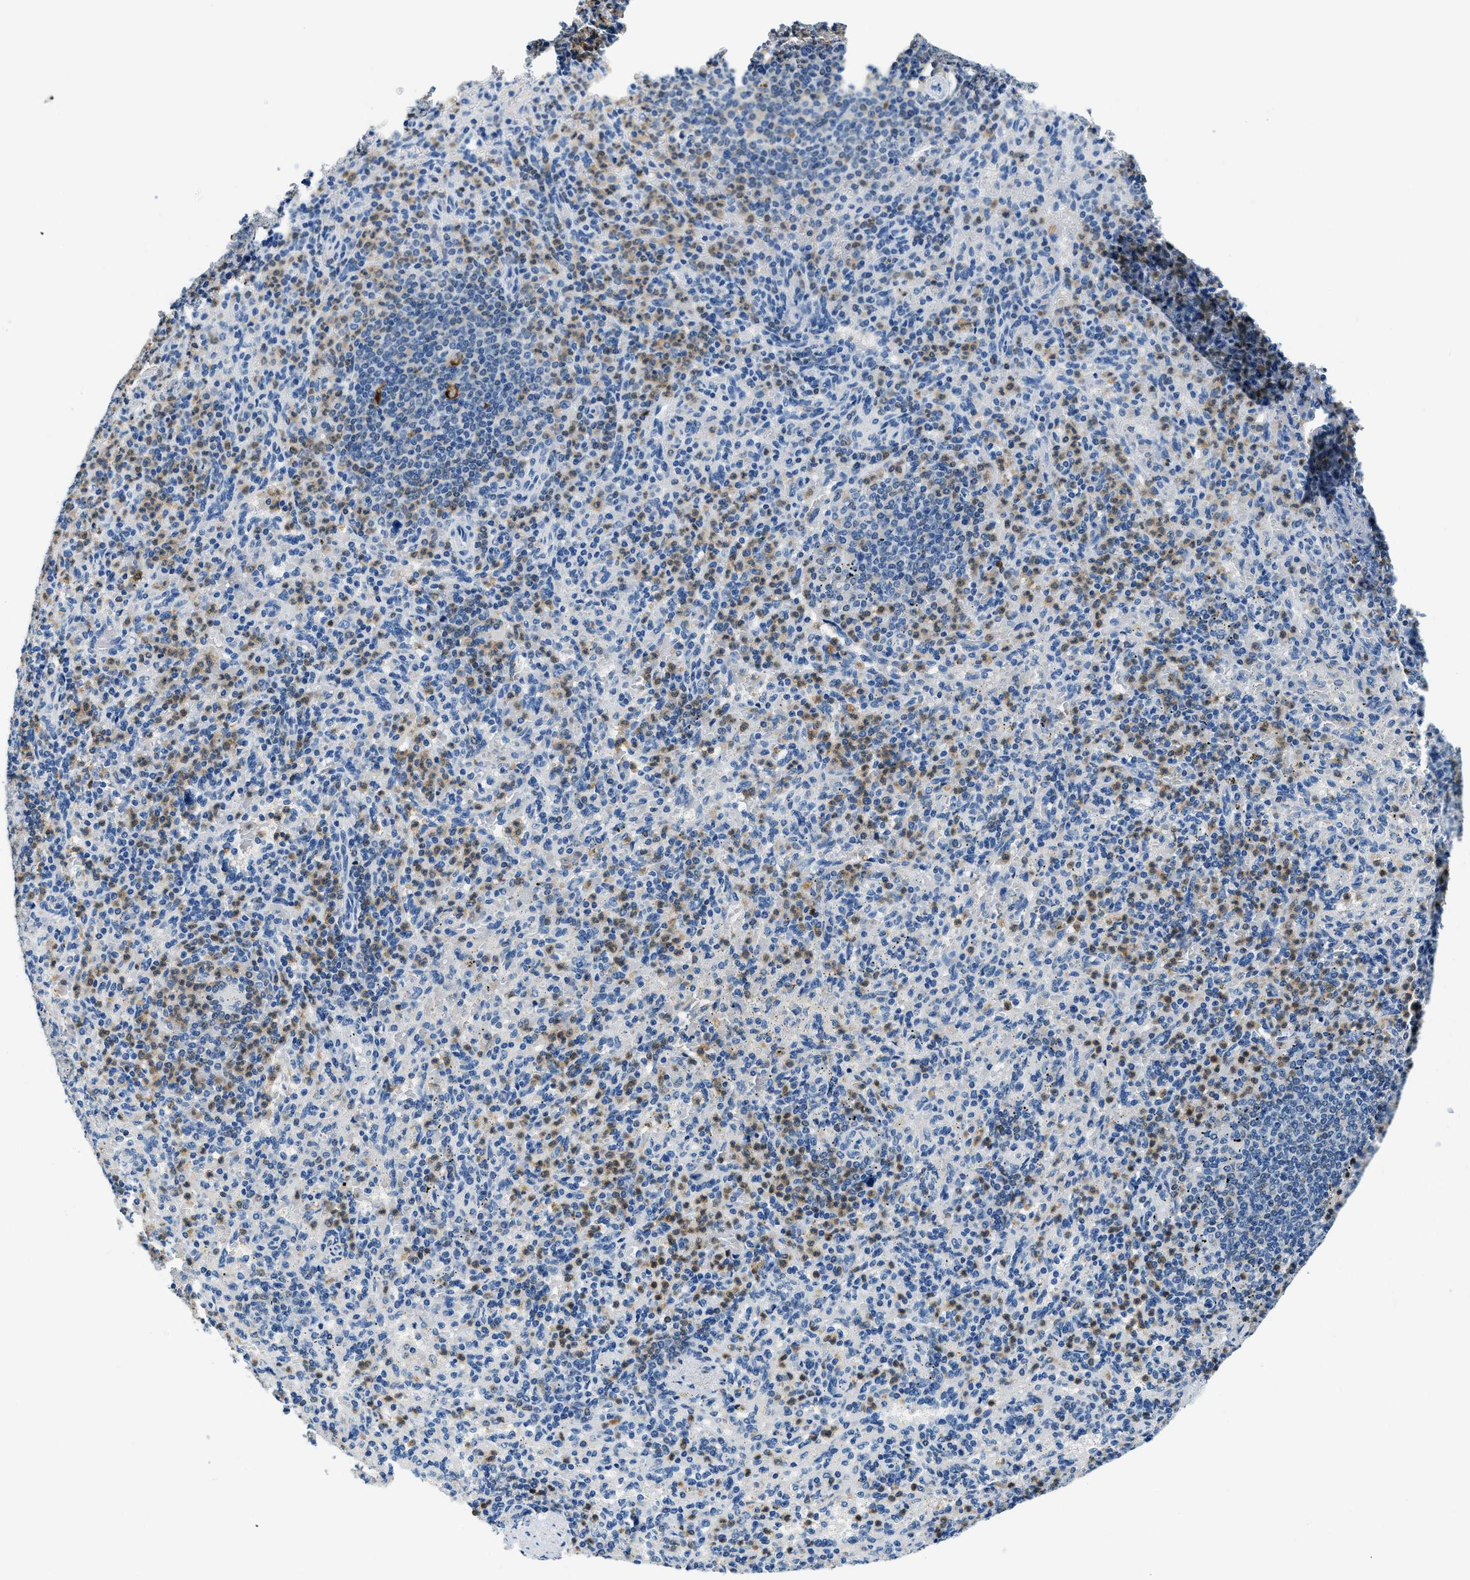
{"staining": {"intensity": "moderate", "quantity": "25%-75%", "location": "cytoplasmic/membranous"}, "tissue": "spleen", "cell_type": "Cells in red pulp", "image_type": "normal", "snomed": [{"axis": "morphology", "description": "Normal tissue, NOS"}, {"axis": "topography", "description": "Spleen"}], "caption": "This photomicrograph reveals immunohistochemistry (IHC) staining of benign spleen, with medium moderate cytoplasmic/membranous expression in about 25%-75% of cells in red pulp.", "gene": "CAPG", "patient": {"sex": "female", "age": 74}}